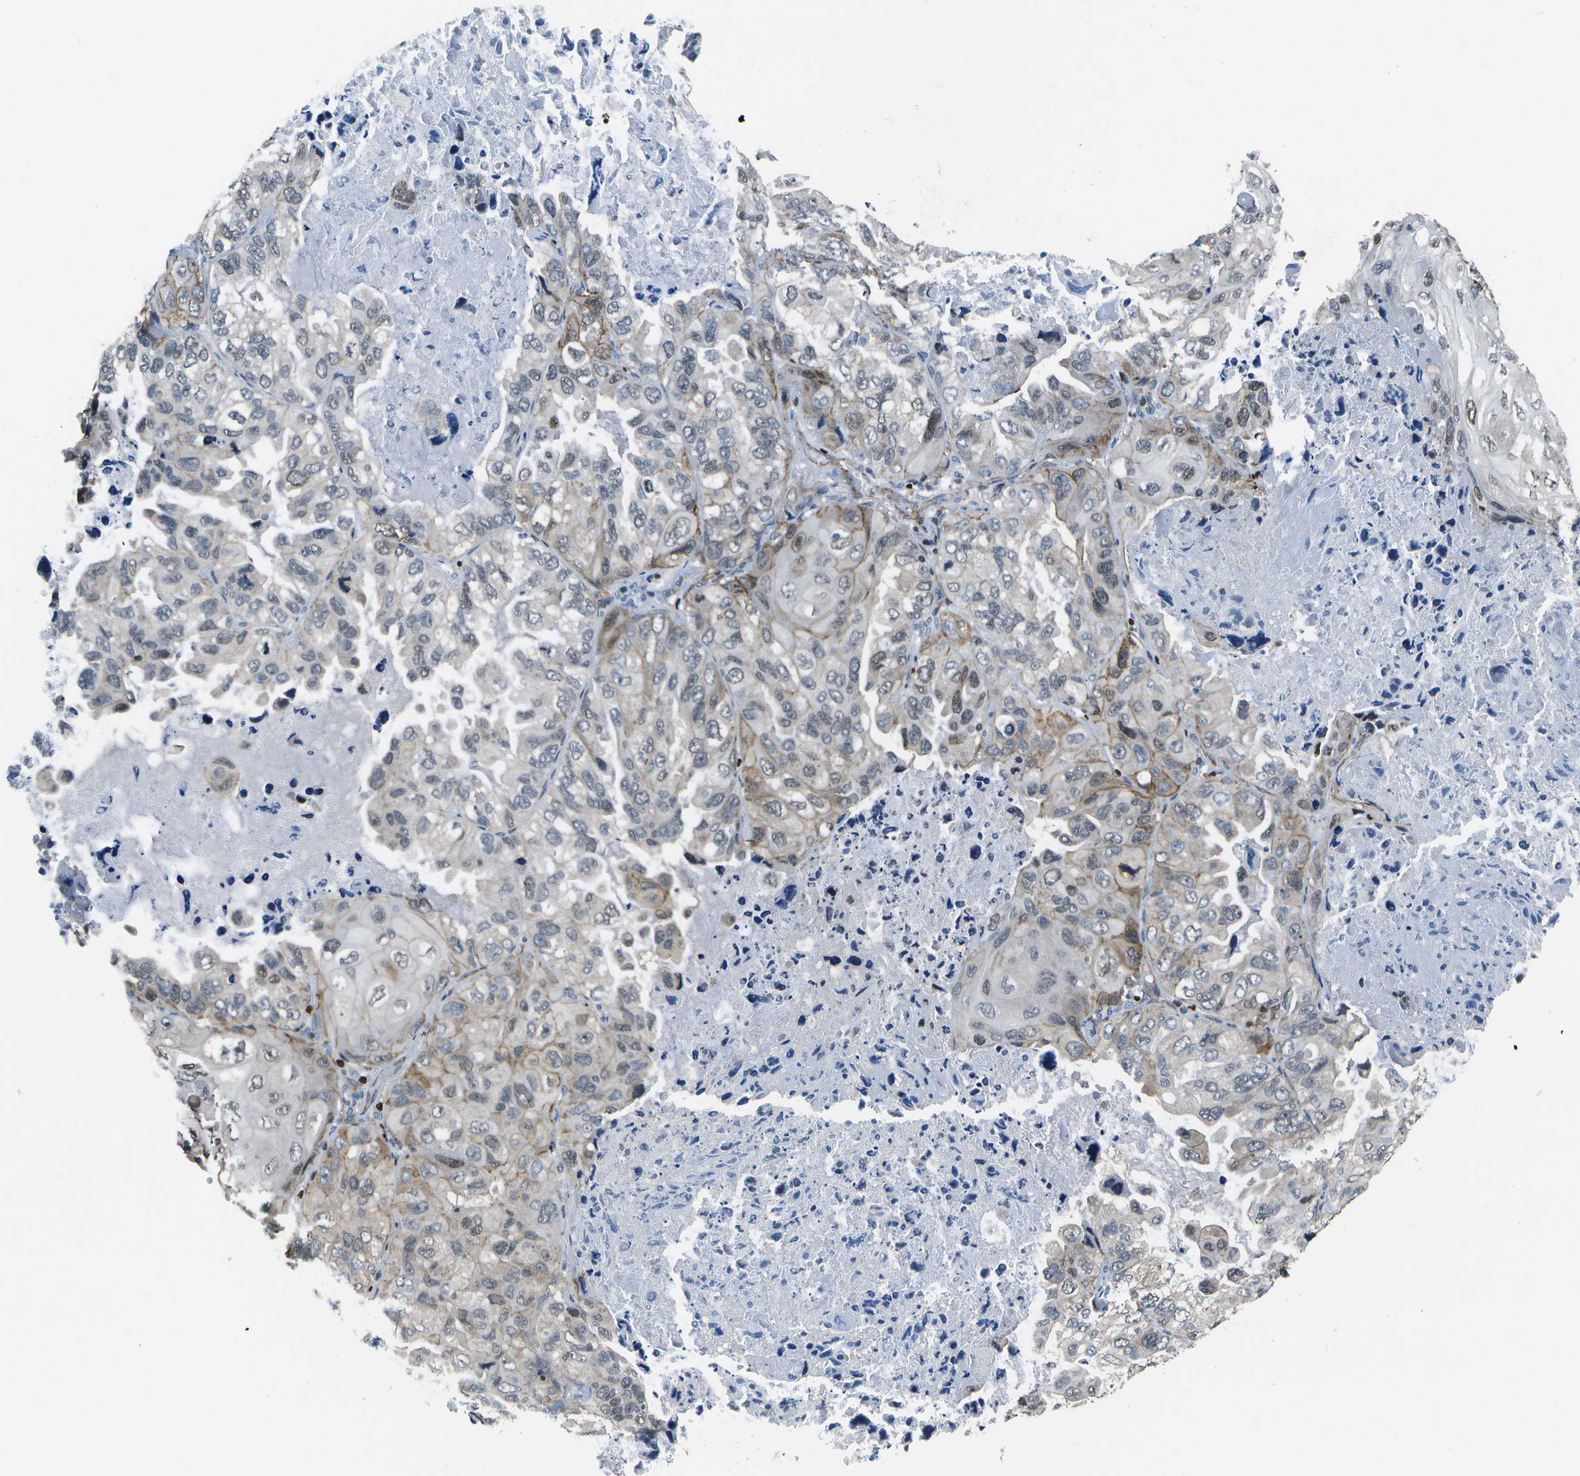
{"staining": {"intensity": "moderate", "quantity": "<25%", "location": "cytoplasmic/membranous,nuclear"}, "tissue": "lung cancer", "cell_type": "Tumor cells", "image_type": "cancer", "snomed": [{"axis": "morphology", "description": "Squamous cell carcinoma, NOS"}, {"axis": "topography", "description": "Lung"}], "caption": "Brown immunohistochemical staining in lung squamous cell carcinoma exhibits moderate cytoplasmic/membranous and nuclear staining in about <25% of tumor cells. The staining was performed using DAB to visualize the protein expression in brown, while the nuclei were stained in blue with hematoxylin (Magnification: 20x).", "gene": "PDLIM1", "patient": {"sex": "female", "age": 73}}